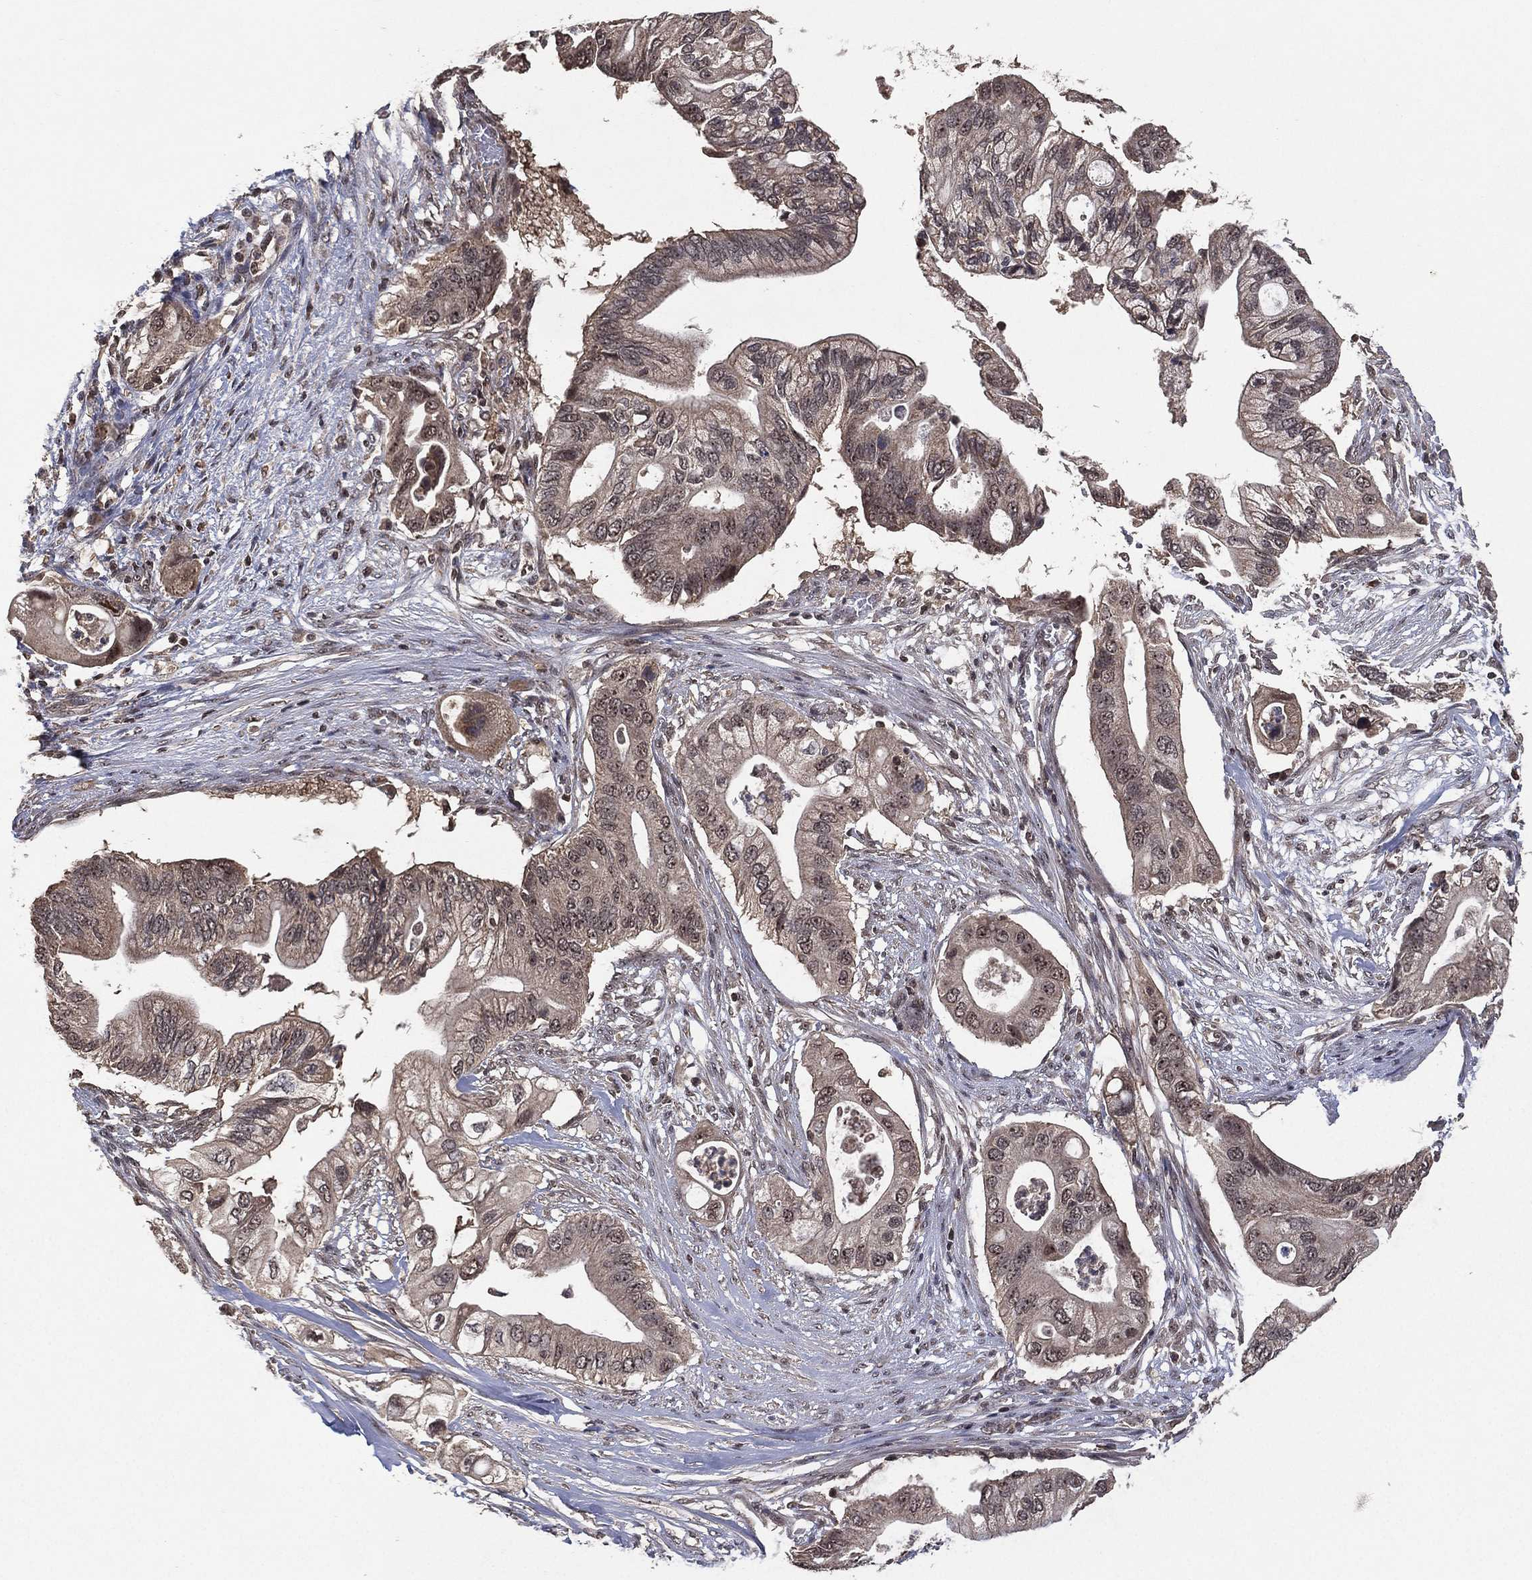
{"staining": {"intensity": "weak", "quantity": "<25%", "location": "cytoplasmic/membranous"}, "tissue": "pancreatic cancer", "cell_type": "Tumor cells", "image_type": "cancer", "snomed": [{"axis": "morphology", "description": "Adenocarcinoma, NOS"}, {"axis": "topography", "description": "Pancreas"}], "caption": "Human pancreatic cancer stained for a protein using immunohistochemistry shows no positivity in tumor cells.", "gene": "NELFCD", "patient": {"sex": "female", "age": 72}}